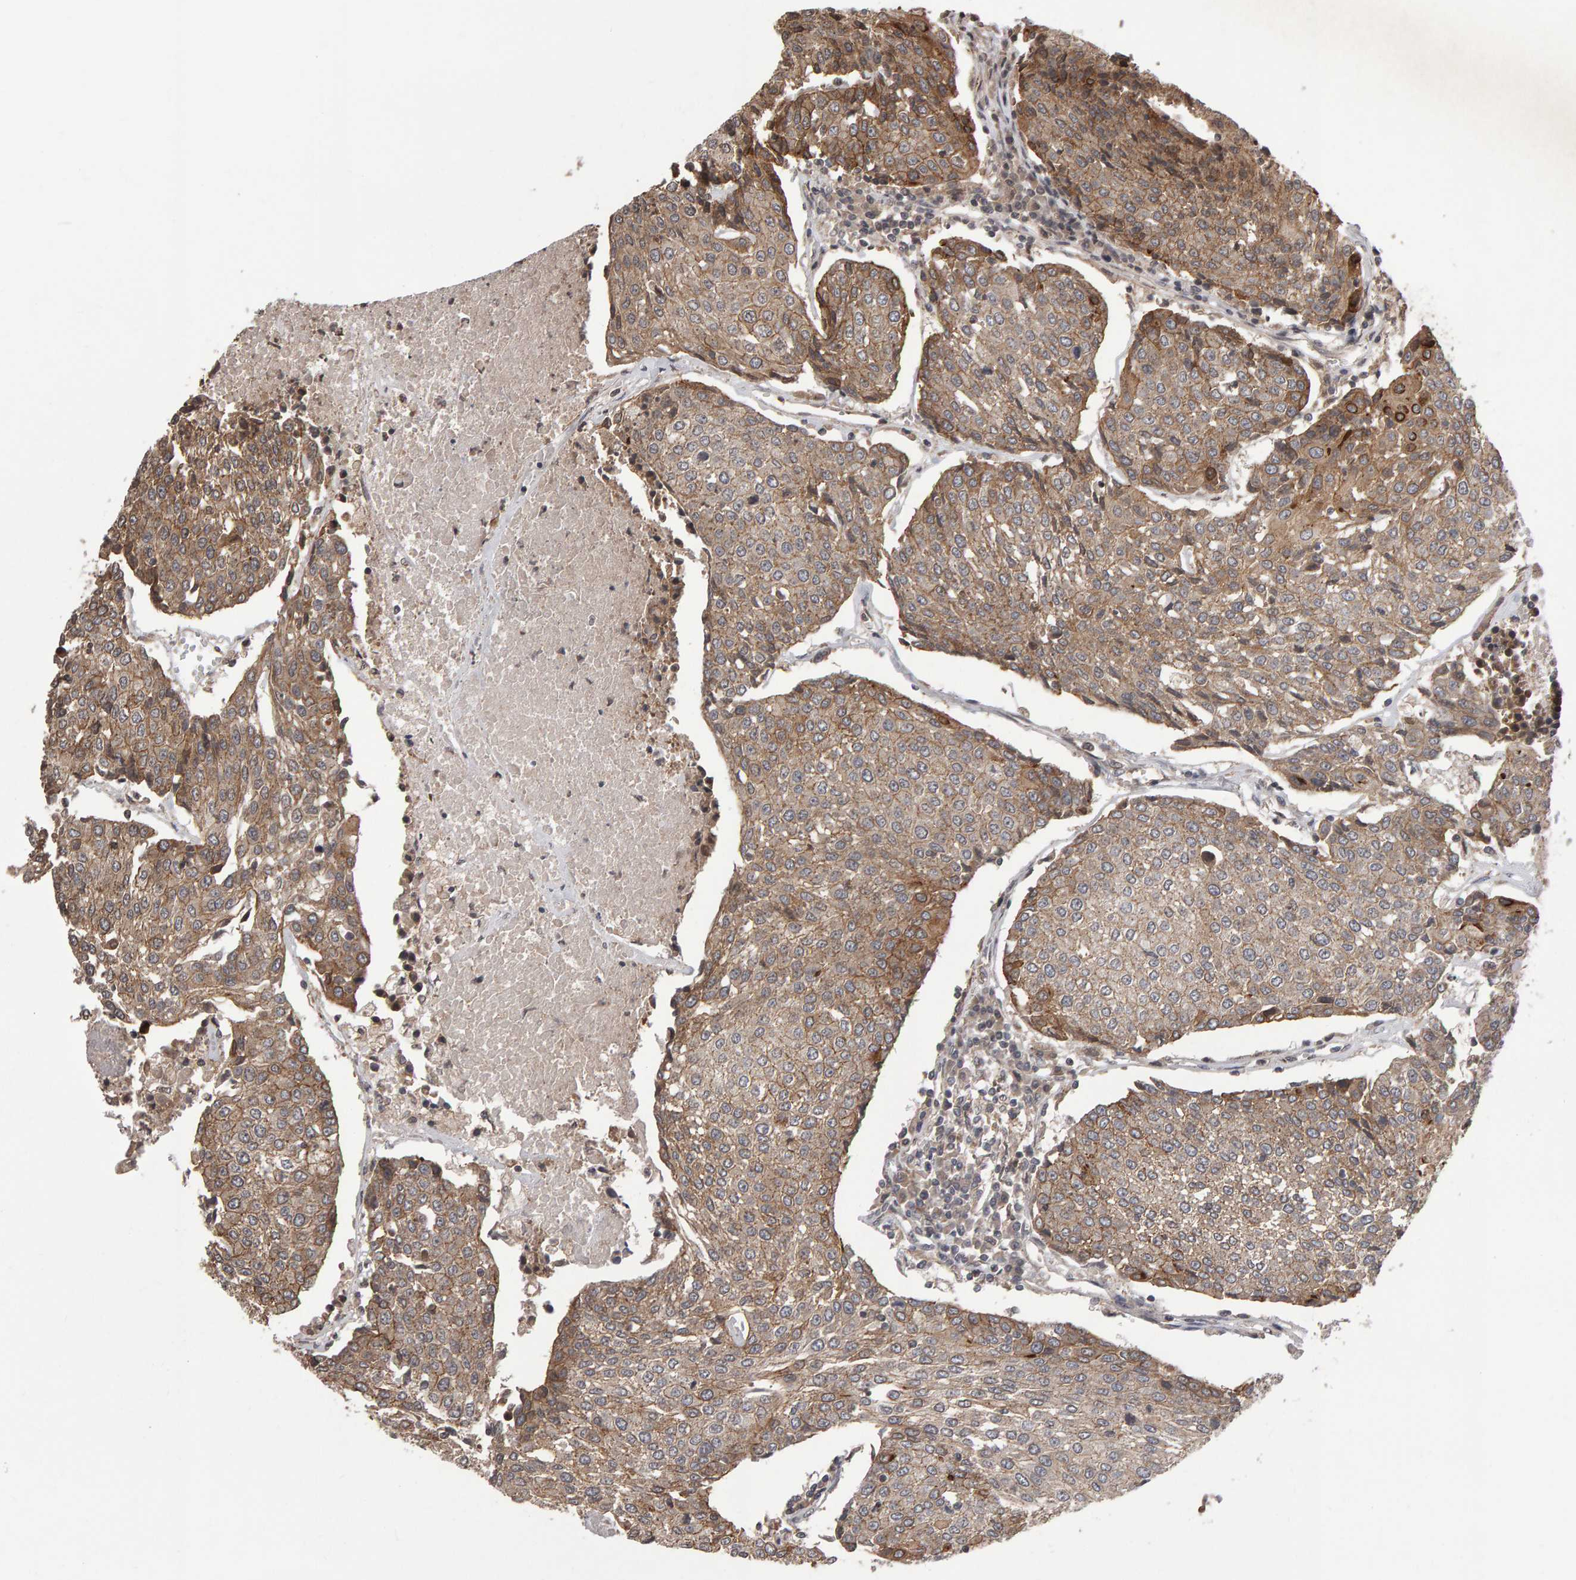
{"staining": {"intensity": "moderate", "quantity": ">75%", "location": "cytoplasmic/membranous"}, "tissue": "urothelial cancer", "cell_type": "Tumor cells", "image_type": "cancer", "snomed": [{"axis": "morphology", "description": "Urothelial carcinoma, High grade"}, {"axis": "topography", "description": "Urinary bladder"}], "caption": "Immunohistochemistry (IHC) micrograph of neoplastic tissue: human urothelial cancer stained using IHC shows medium levels of moderate protein expression localized specifically in the cytoplasmic/membranous of tumor cells, appearing as a cytoplasmic/membranous brown color.", "gene": "SCRIB", "patient": {"sex": "female", "age": 85}}